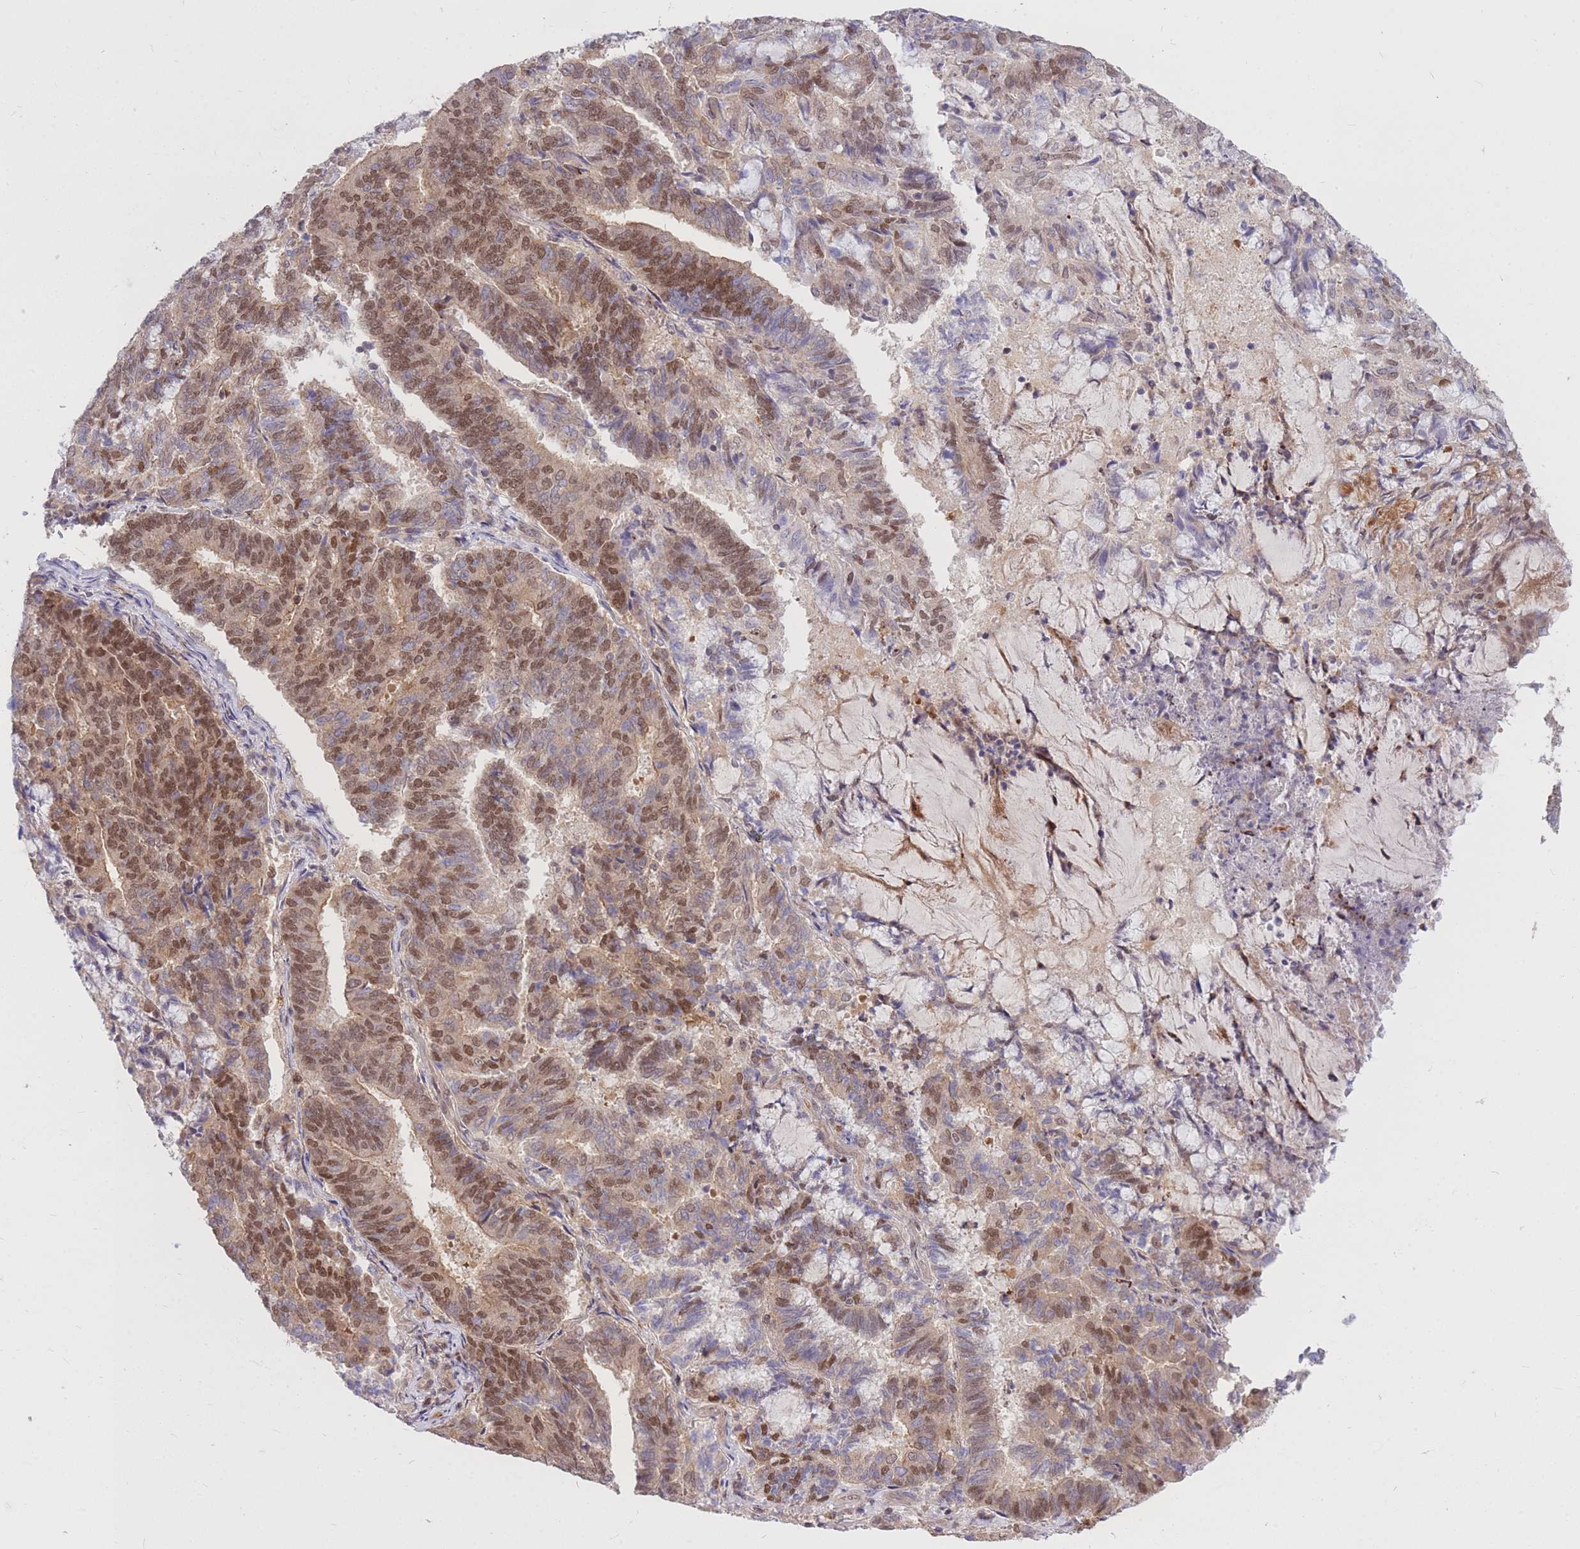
{"staining": {"intensity": "strong", "quantity": "25%-75%", "location": "cytoplasmic/membranous,nuclear"}, "tissue": "endometrial cancer", "cell_type": "Tumor cells", "image_type": "cancer", "snomed": [{"axis": "morphology", "description": "Adenocarcinoma, NOS"}, {"axis": "topography", "description": "Endometrium"}], "caption": "Protein analysis of endometrial adenocarcinoma tissue exhibits strong cytoplasmic/membranous and nuclear positivity in approximately 25%-75% of tumor cells.", "gene": "TCF20", "patient": {"sex": "female", "age": 80}}